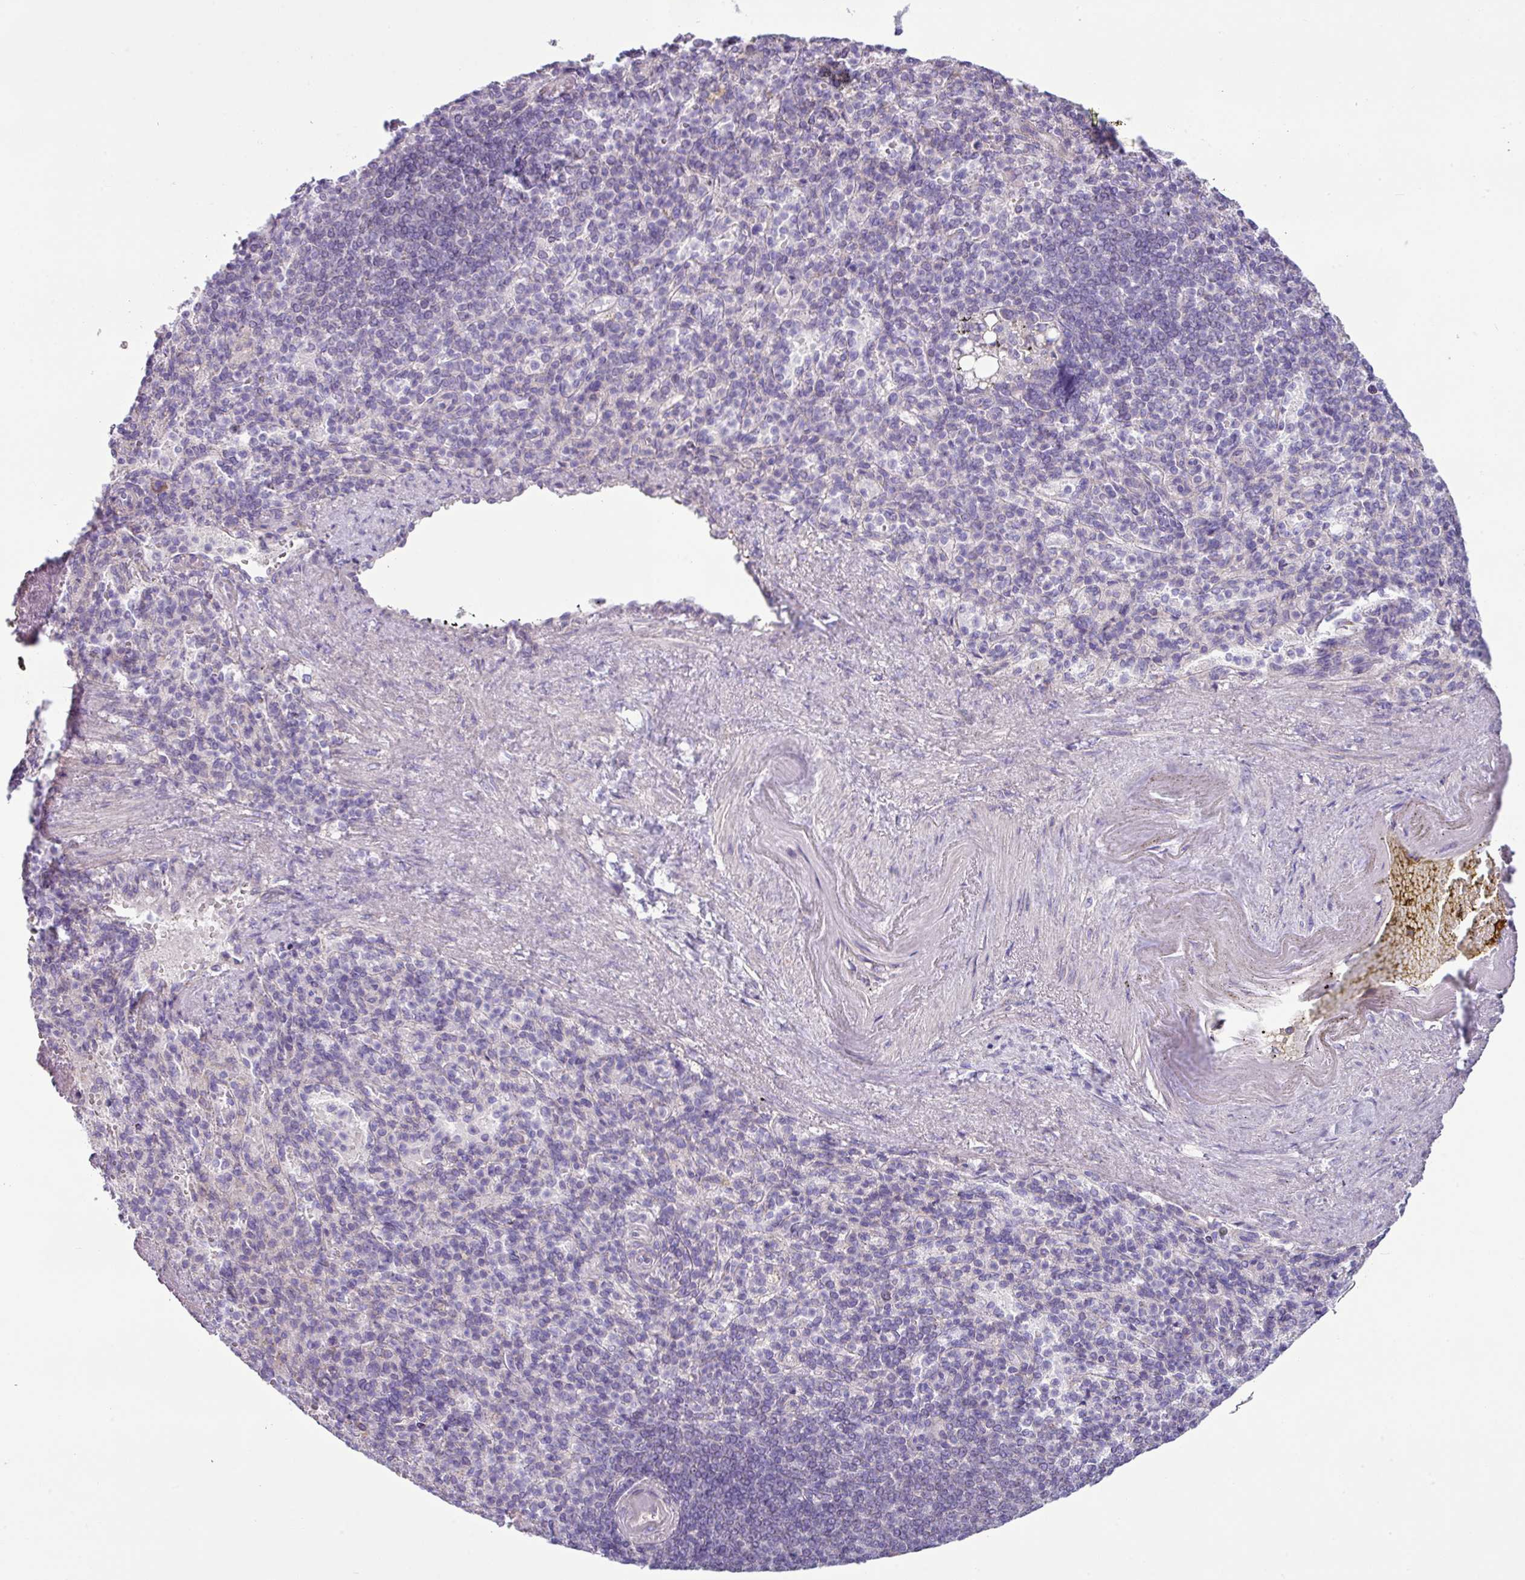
{"staining": {"intensity": "negative", "quantity": "none", "location": "none"}, "tissue": "spleen", "cell_type": "Cells in red pulp", "image_type": "normal", "snomed": [{"axis": "morphology", "description": "Normal tissue, NOS"}, {"axis": "topography", "description": "Spleen"}], "caption": "IHC photomicrograph of unremarkable spleen: spleen stained with DAB (3,3'-diaminobenzidine) shows no significant protein staining in cells in red pulp.", "gene": "IRGC", "patient": {"sex": "female", "age": 74}}